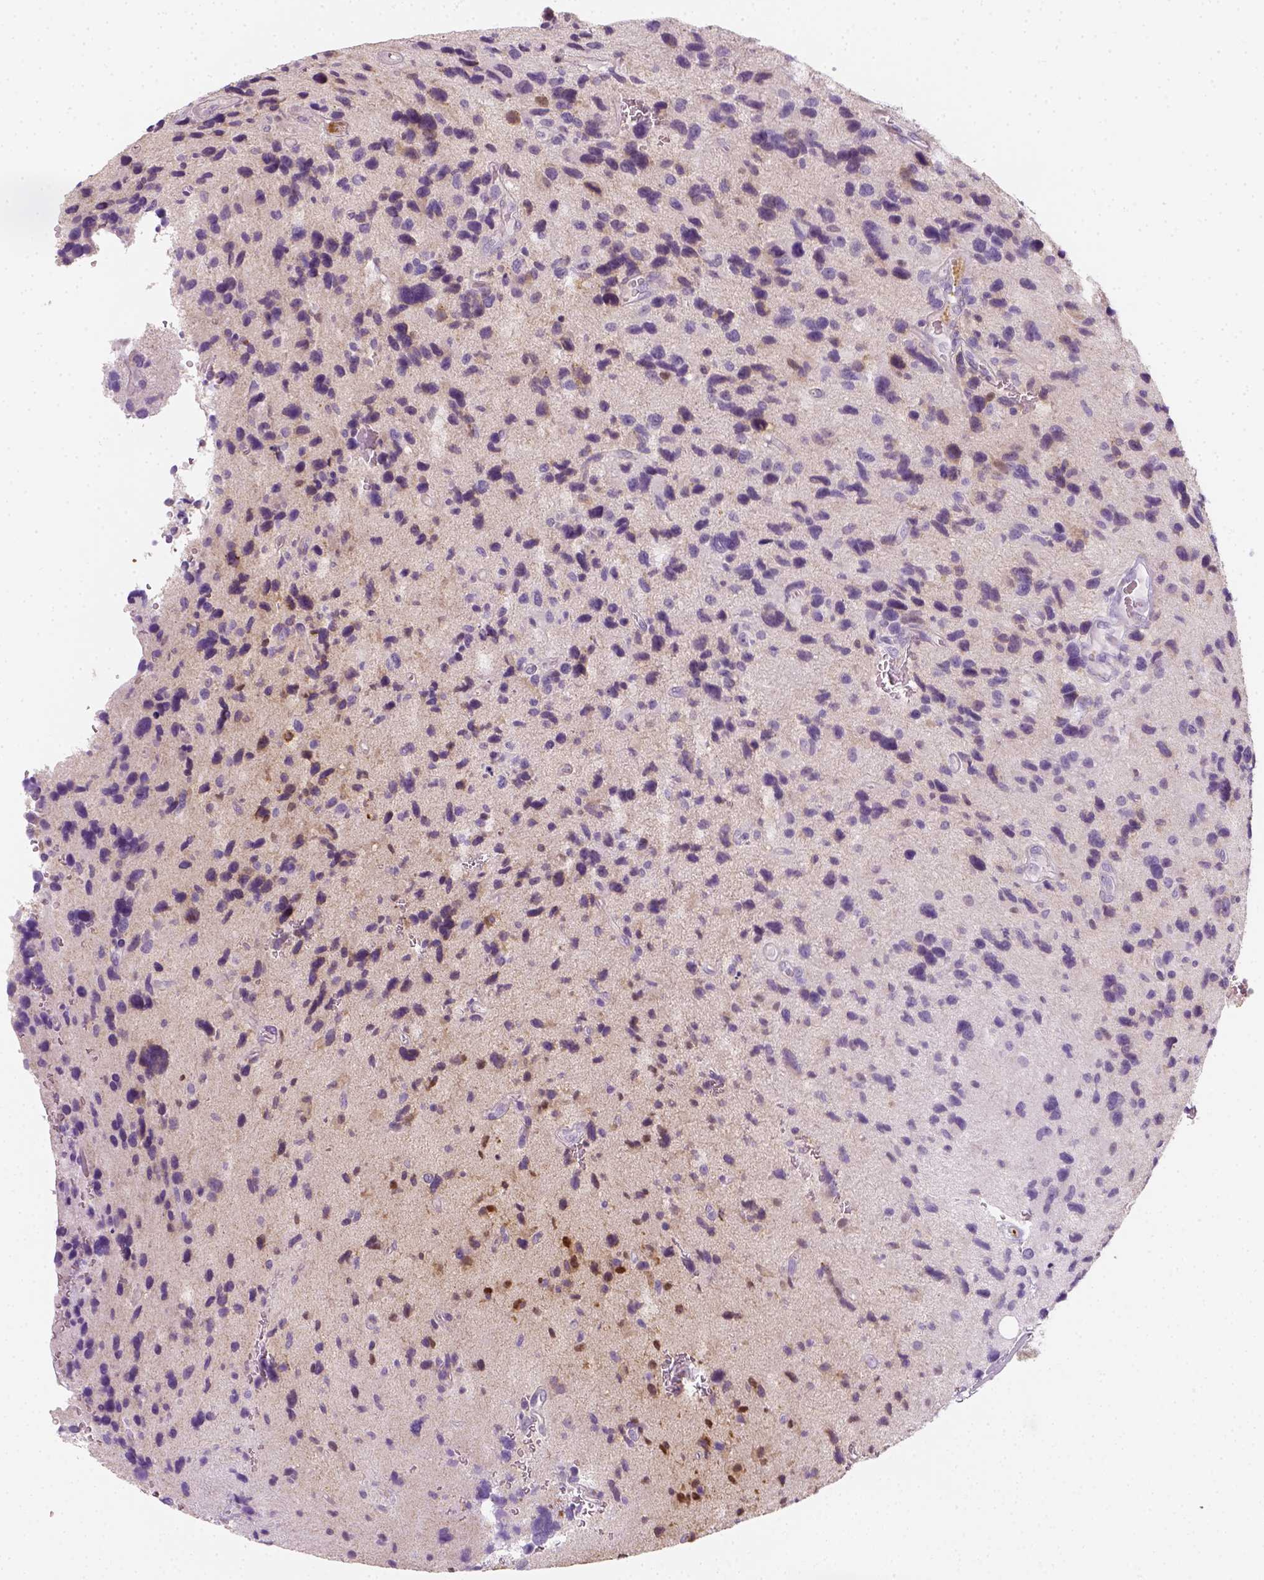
{"staining": {"intensity": "negative", "quantity": "none", "location": "none"}, "tissue": "glioma", "cell_type": "Tumor cells", "image_type": "cancer", "snomed": [{"axis": "morphology", "description": "Glioma, malignant, NOS"}, {"axis": "morphology", "description": "Glioma, malignant, High grade"}, {"axis": "topography", "description": "Brain"}], "caption": "High magnification brightfield microscopy of glioma stained with DAB (3,3'-diaminobenzidine) (brown) and counterstained with hematoxylin (blue): tumor cells show no significant expression.", "gene": "FAM163B", "patient": {"sex": "female", "age": 71}}